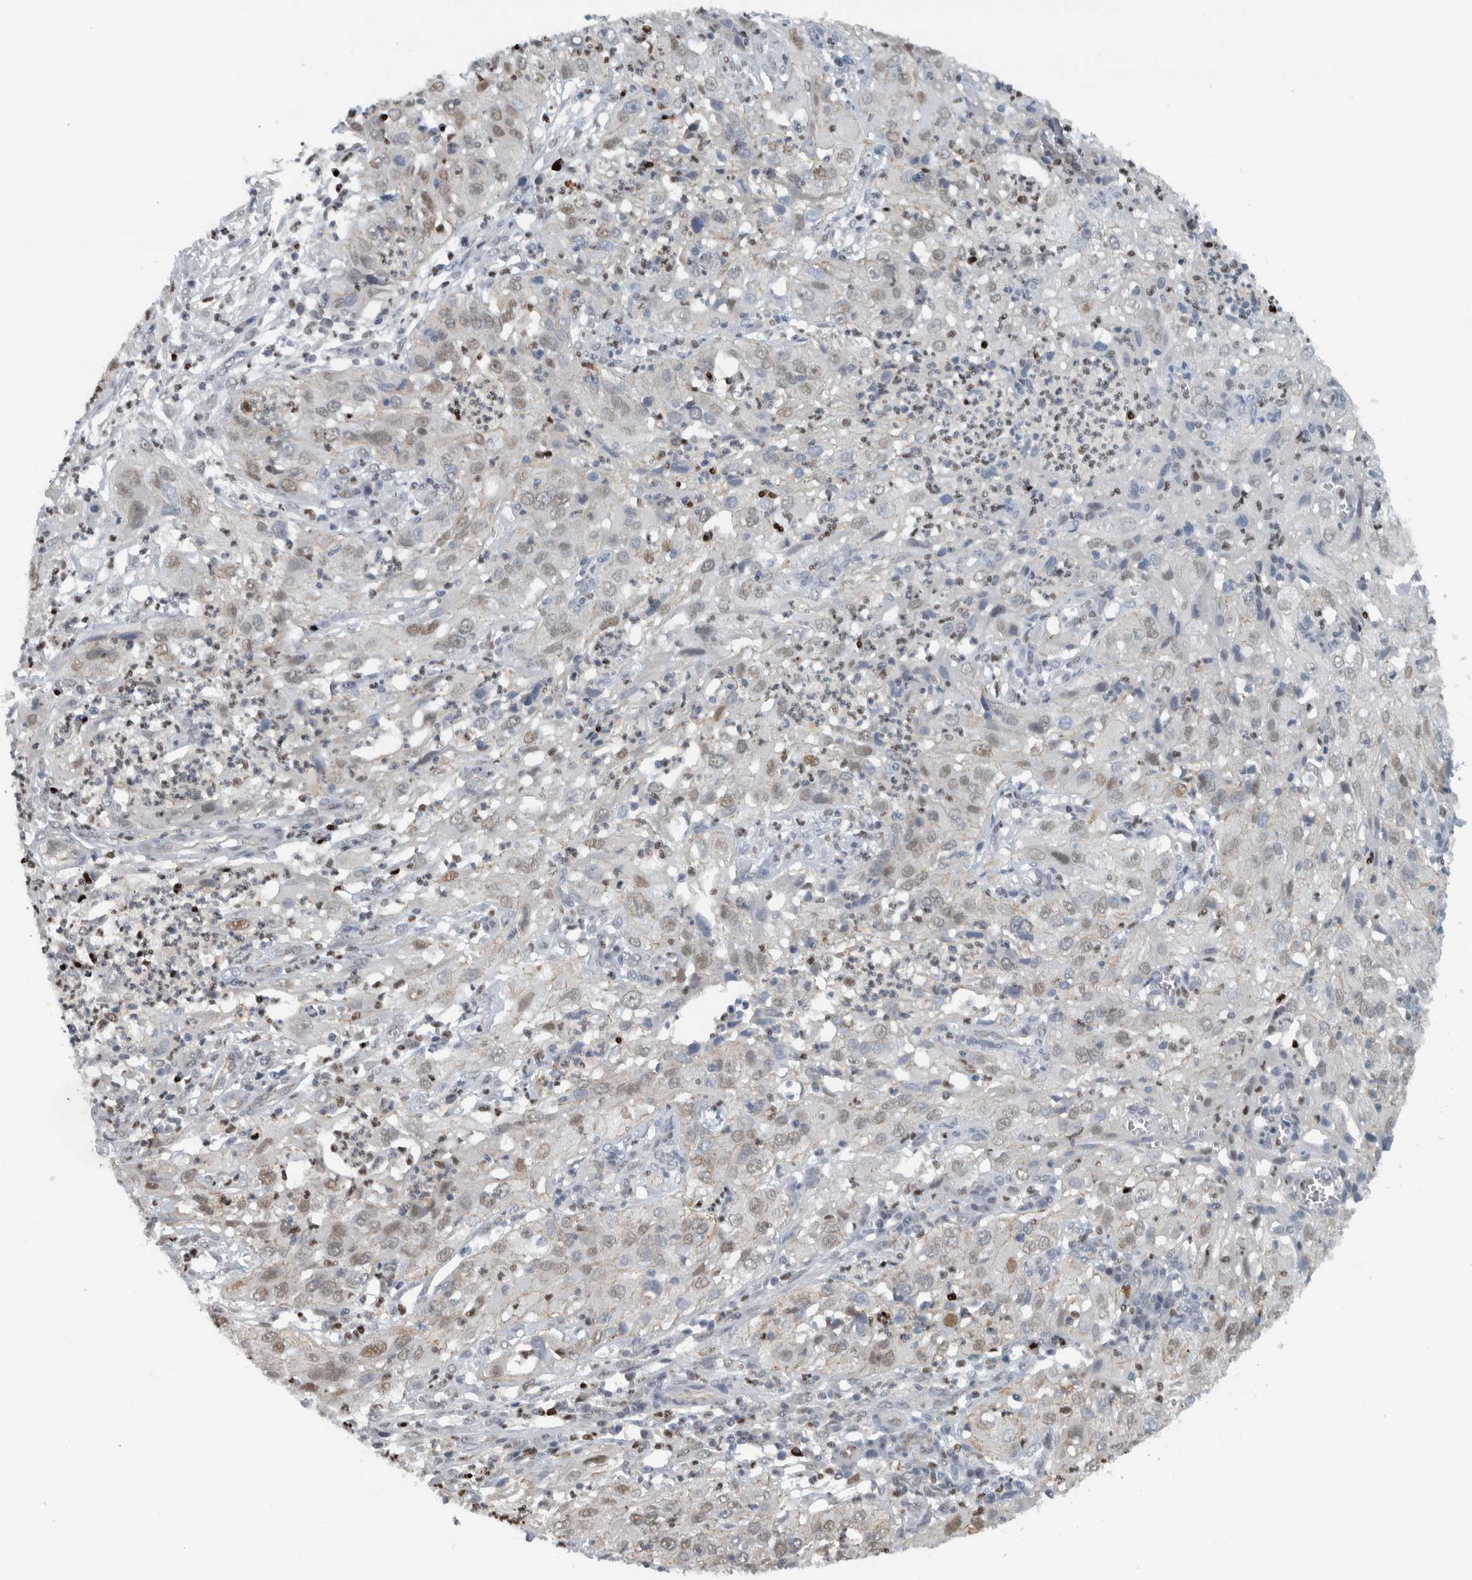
{"staining": {"intensity": "weak", "quantity": "25%-75%", "location": "nuclear"}, "tissue": "cervical cancer", "cell_type": "Tumor cells", "image_type": "cancer", "snomed": [{"axis": "morphology", "description": "Squamous cell carcinoma, NOS"}, {"axis": "topography", "description": "Cervix"}], "caption": "There is low levels of weak nuclear staining in tumor cells of cervical squamous cell carcinoma, as demonstrated by immunohistochemical staining (brown color).", "gene": "ADPRM", "patient": {"sex": "female", "age": 32}}